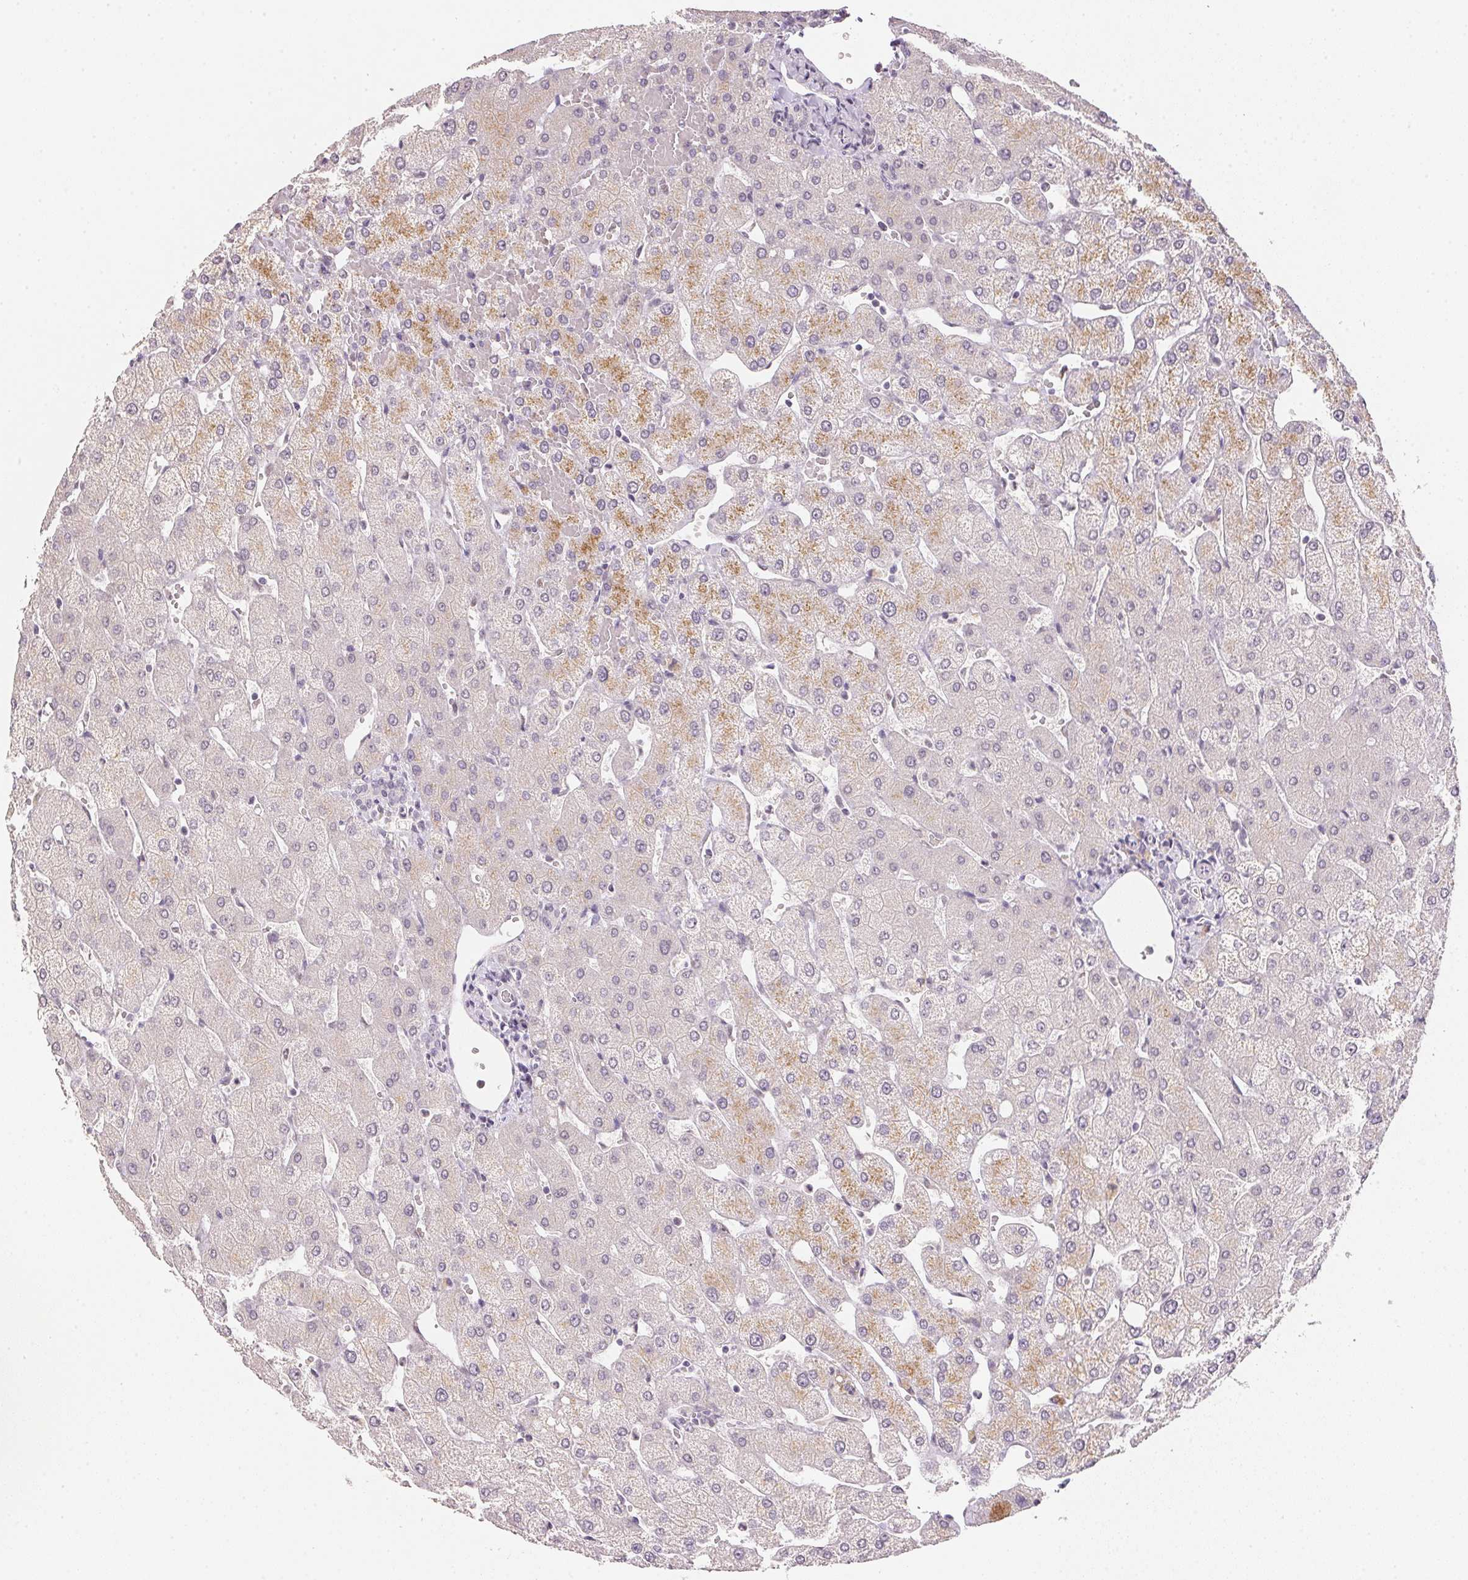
{"staining": {"intensity": "negative", "quantity": "none", "location": "none"}, "tissue": "liver", "cell_type": "Cholangiocytes", "image_type": "normal", "snomed": [{"axis": "morphology", "description": "Normal tissue, NOS"}, {"axis": "topography", "description": "Liver"}], "caption": "An immunohistochemistry image of unremarkable liver is shown. There is no staining in cholangiocytes of liver.", "gene": "POLR3G", "patient": {"sex": "female", "age": 54}}